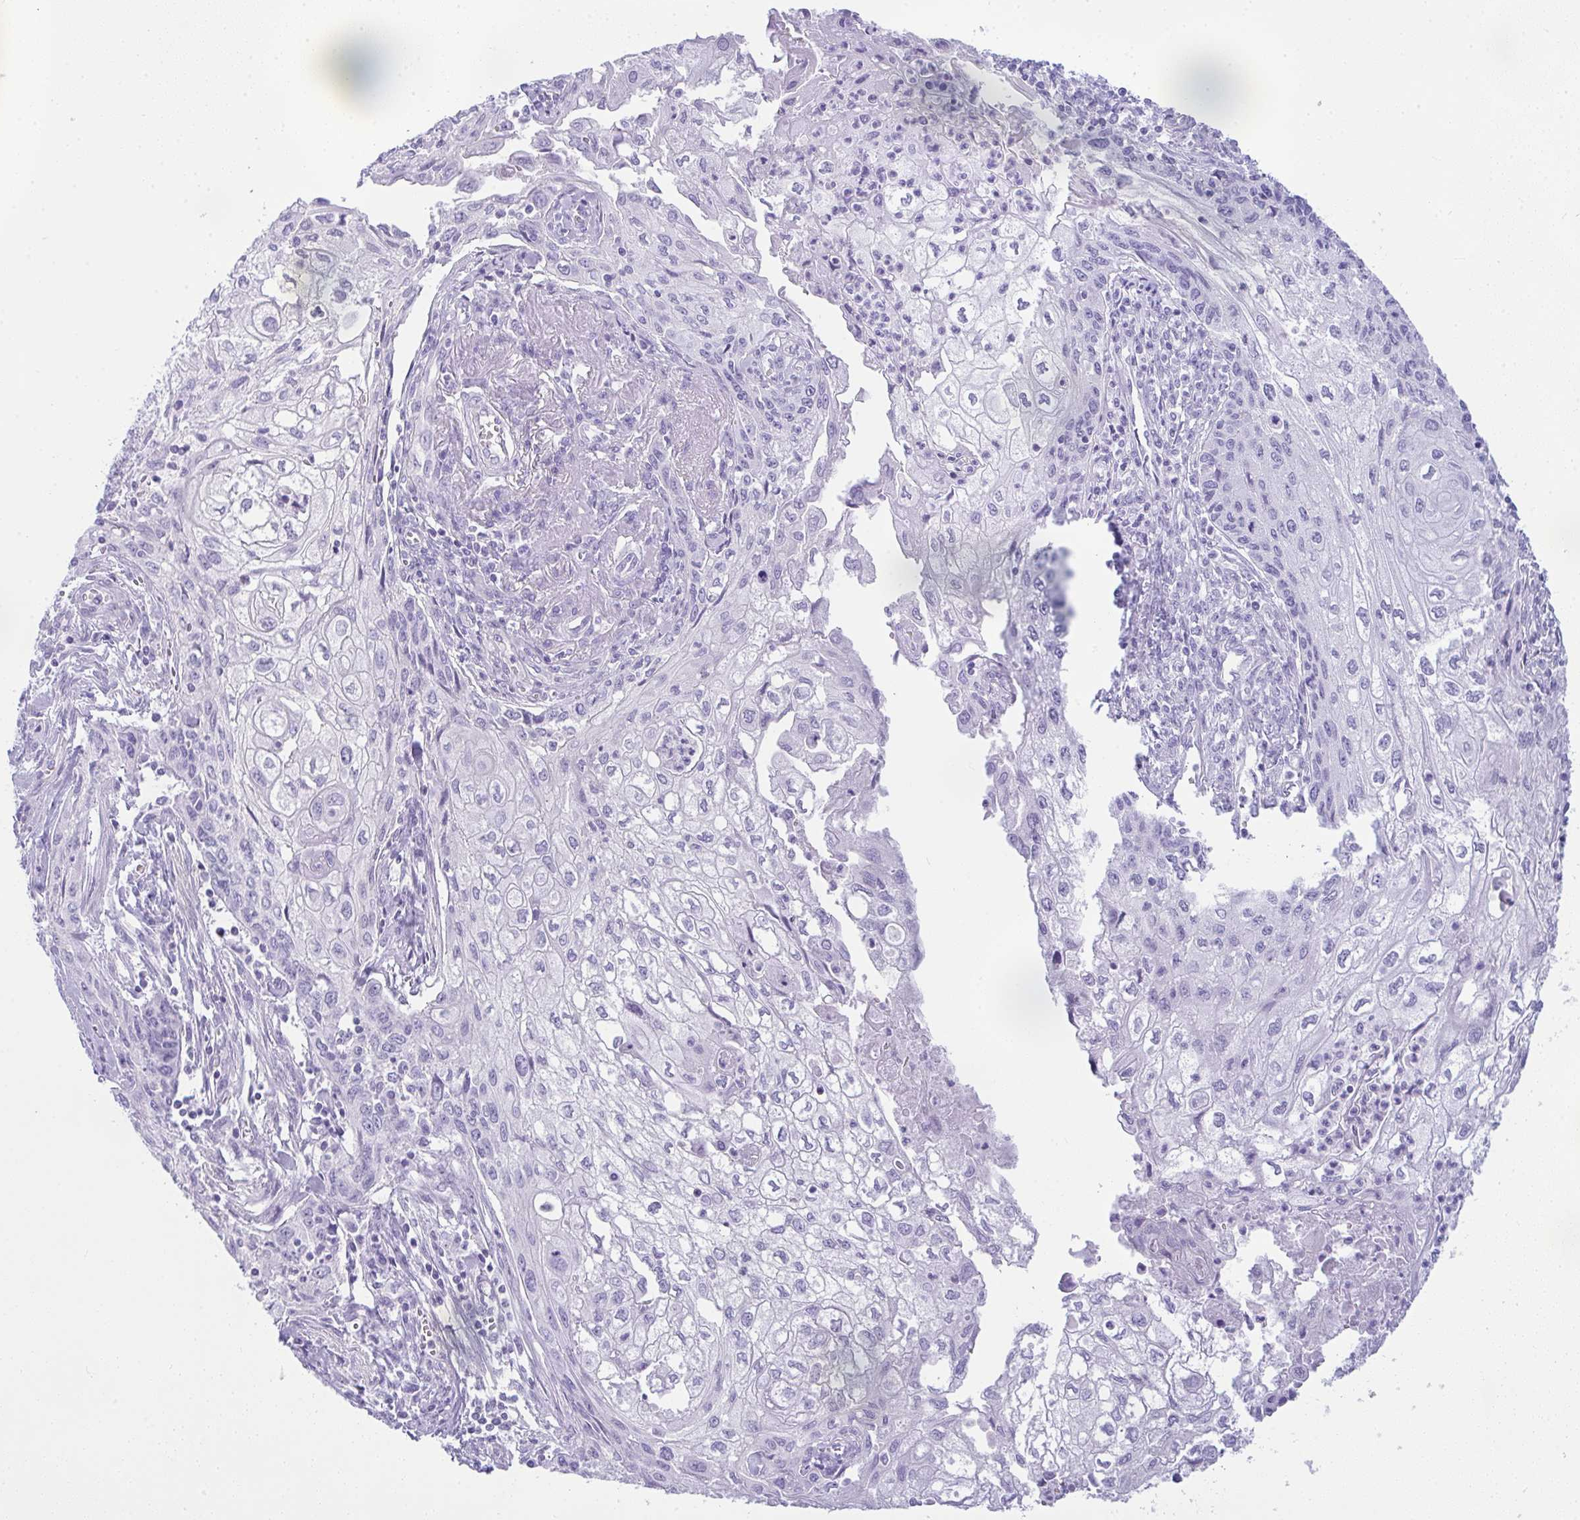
{"staining": {"intensity": "negative", "quantity": "none", "location": "none"}, "tissue": "cervical cancer", "cell_type": "Tumor cells", "image_type": "cancer", "snomed": [{"axis": "morphology", "description": "Squamous cell carcinoma, NOS"}, {"axis": "topography", "description": "Cervix"}], "caption": "DAB (3,3'-diaminobenzidine) immunohistochemical staining of human cervical cancer reveals no significant staining in tumor cells.", "gene": "RASL10A", "patient": {"sex": "female", "age": 67}}